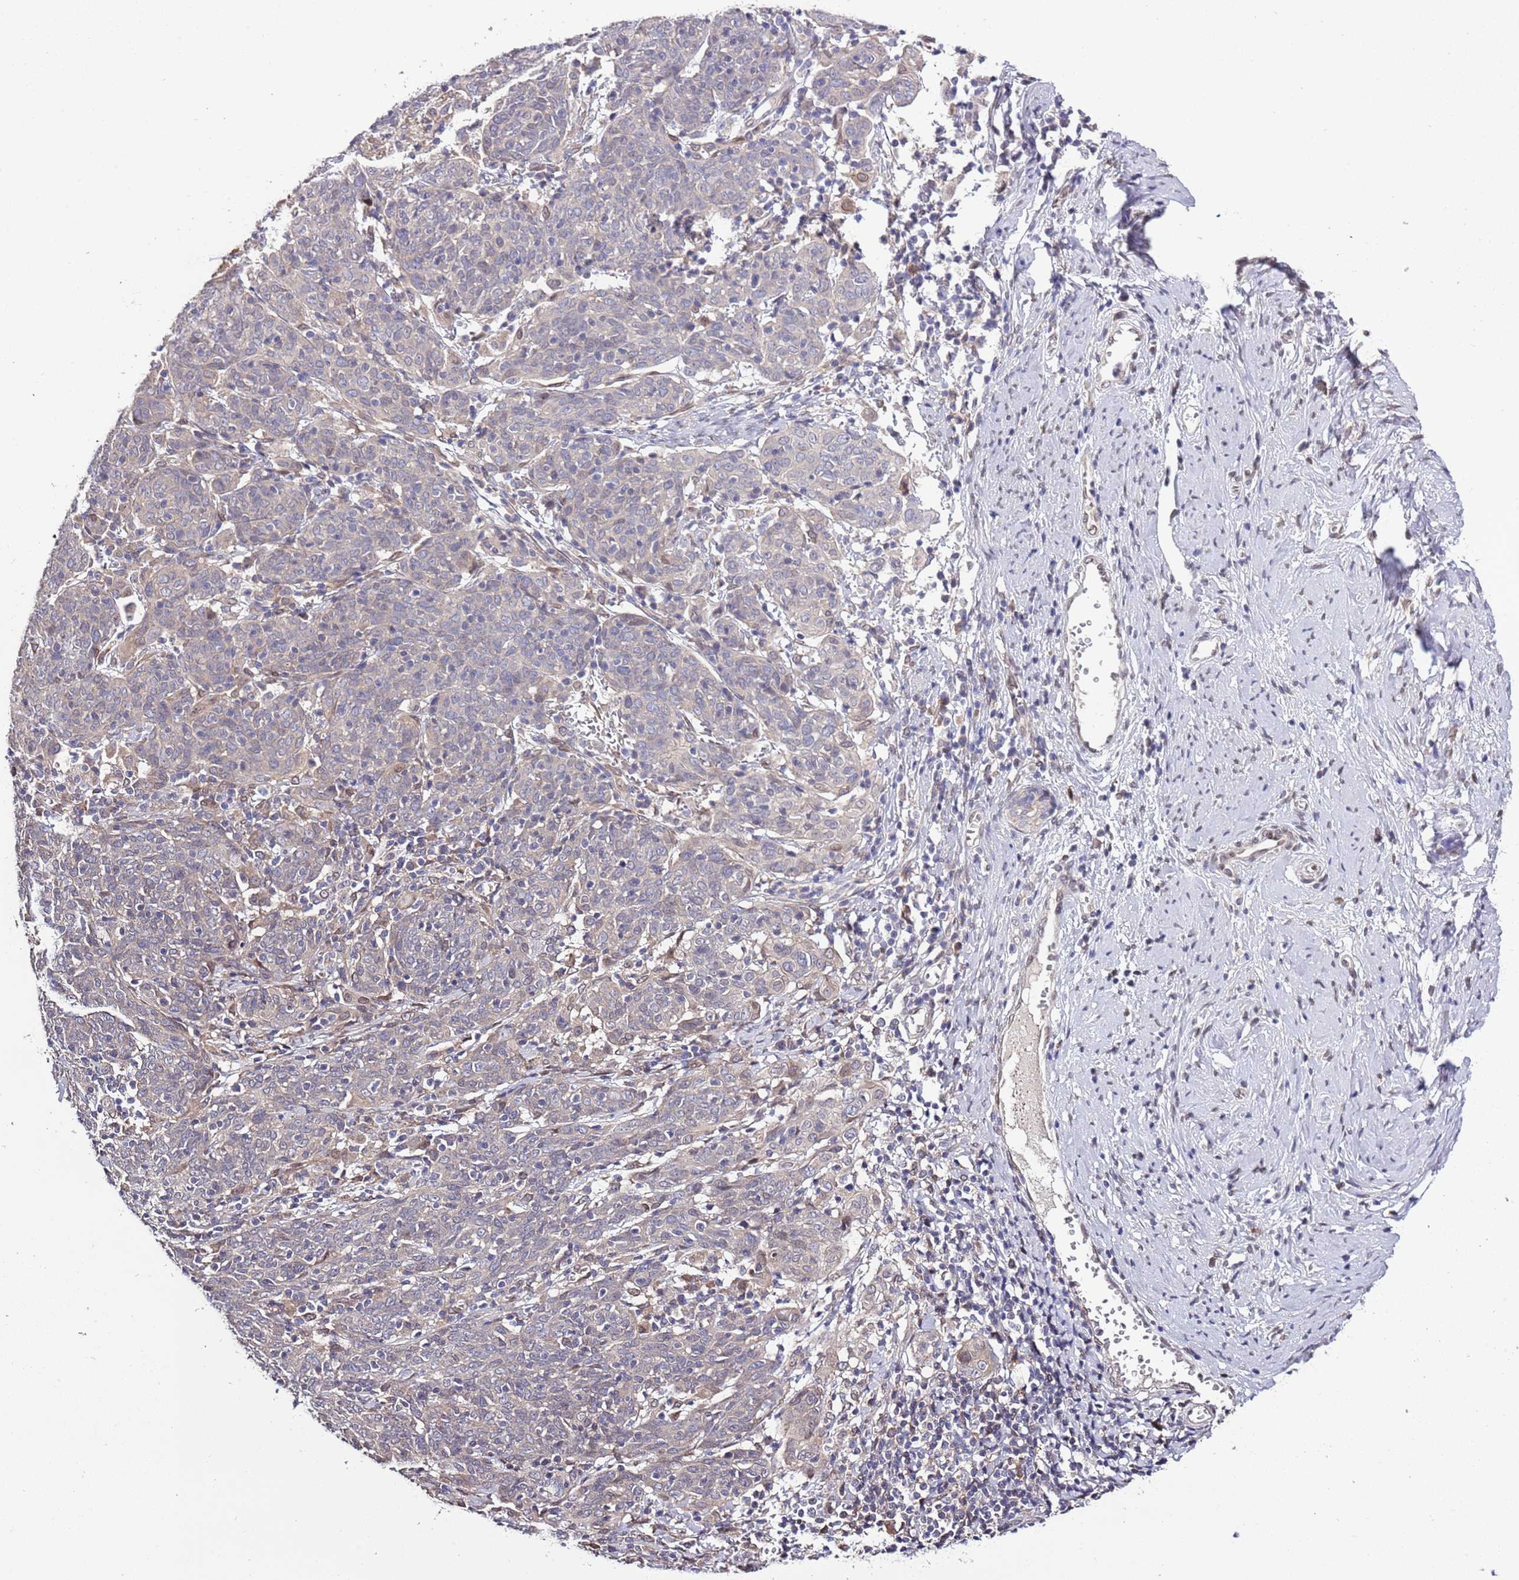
{"staining": {"intensity": "negative", "quantity": "none", "location": "none"}, "tissue": "cervical cancer", "cell_type": "Tumor cells", "image_type": "cancer", "snomed": [{"axis": "morphology", "description": "Squamous cell carcinoma, NOS"}, {"axis": "topography", "description": "Cervix"}], "caption": "This is a micrograph of immunohistochemistry (IHC) staining of squamous cell carcinoma (cervical), which shows no expression in tumor cells.", "gene": "ZNF665", "patient": {"sex": "female", "age": 67}}